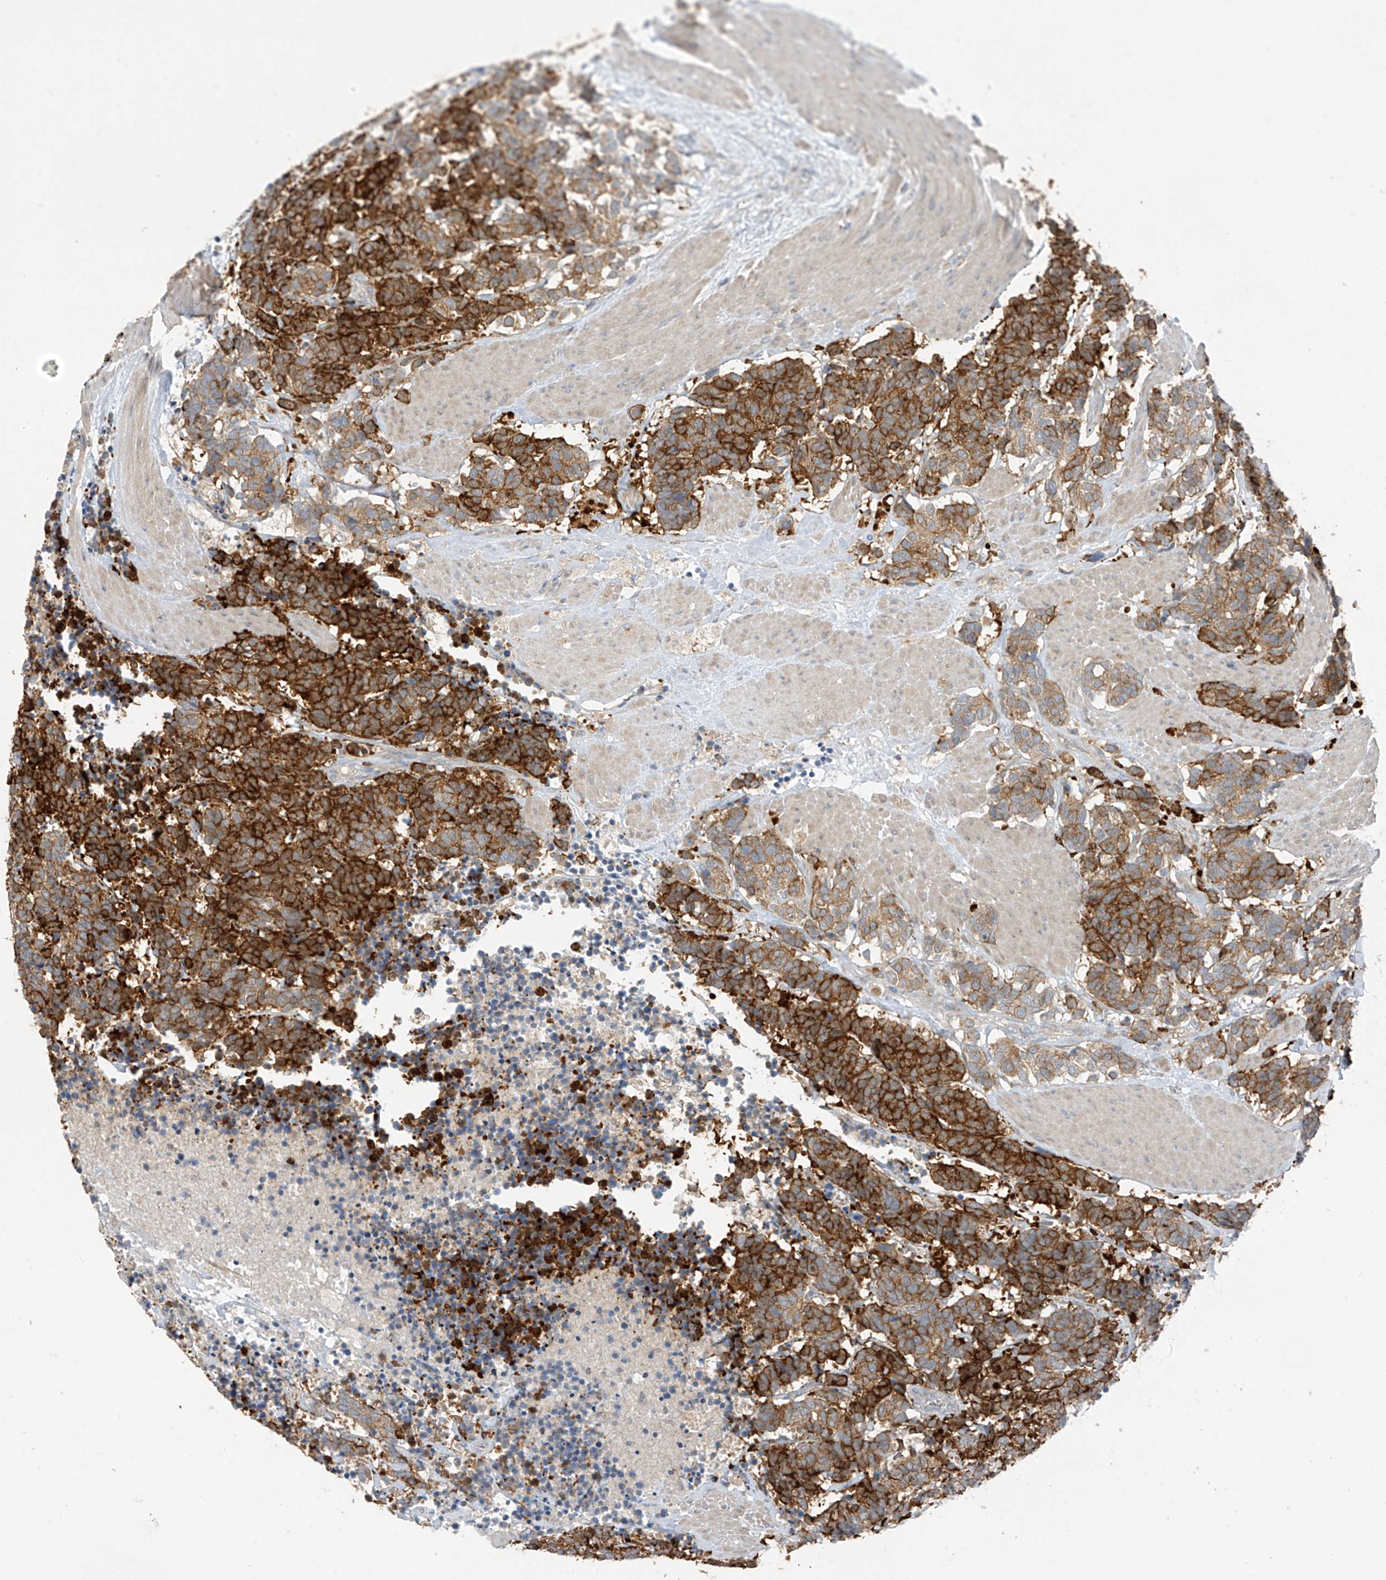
{"staining": {"intensity": "moderate", "quantity": ">75%", "location": "cytoplasmic/membranous"}, "tissue": "carcinoid", "cell_type": "Tumor cells", "image_type": "cancer", "snomed": [{"axis": "morphology", "description": "Carcinoma, NOS"}, {"axis": "morphology", "description": "Carcinoid, malignant, NOS"}, {"axis": "topography", "description": "Urinary bladder"}], "caption": "There is medium levels of moderate cytoplasmic/membranous staining in tumor cells of carcinoid, as demonstrated by immunohistochemical staining (brown color).", "gene": "SLC12A6", "patient": {"sex": "male", "age": 57}}